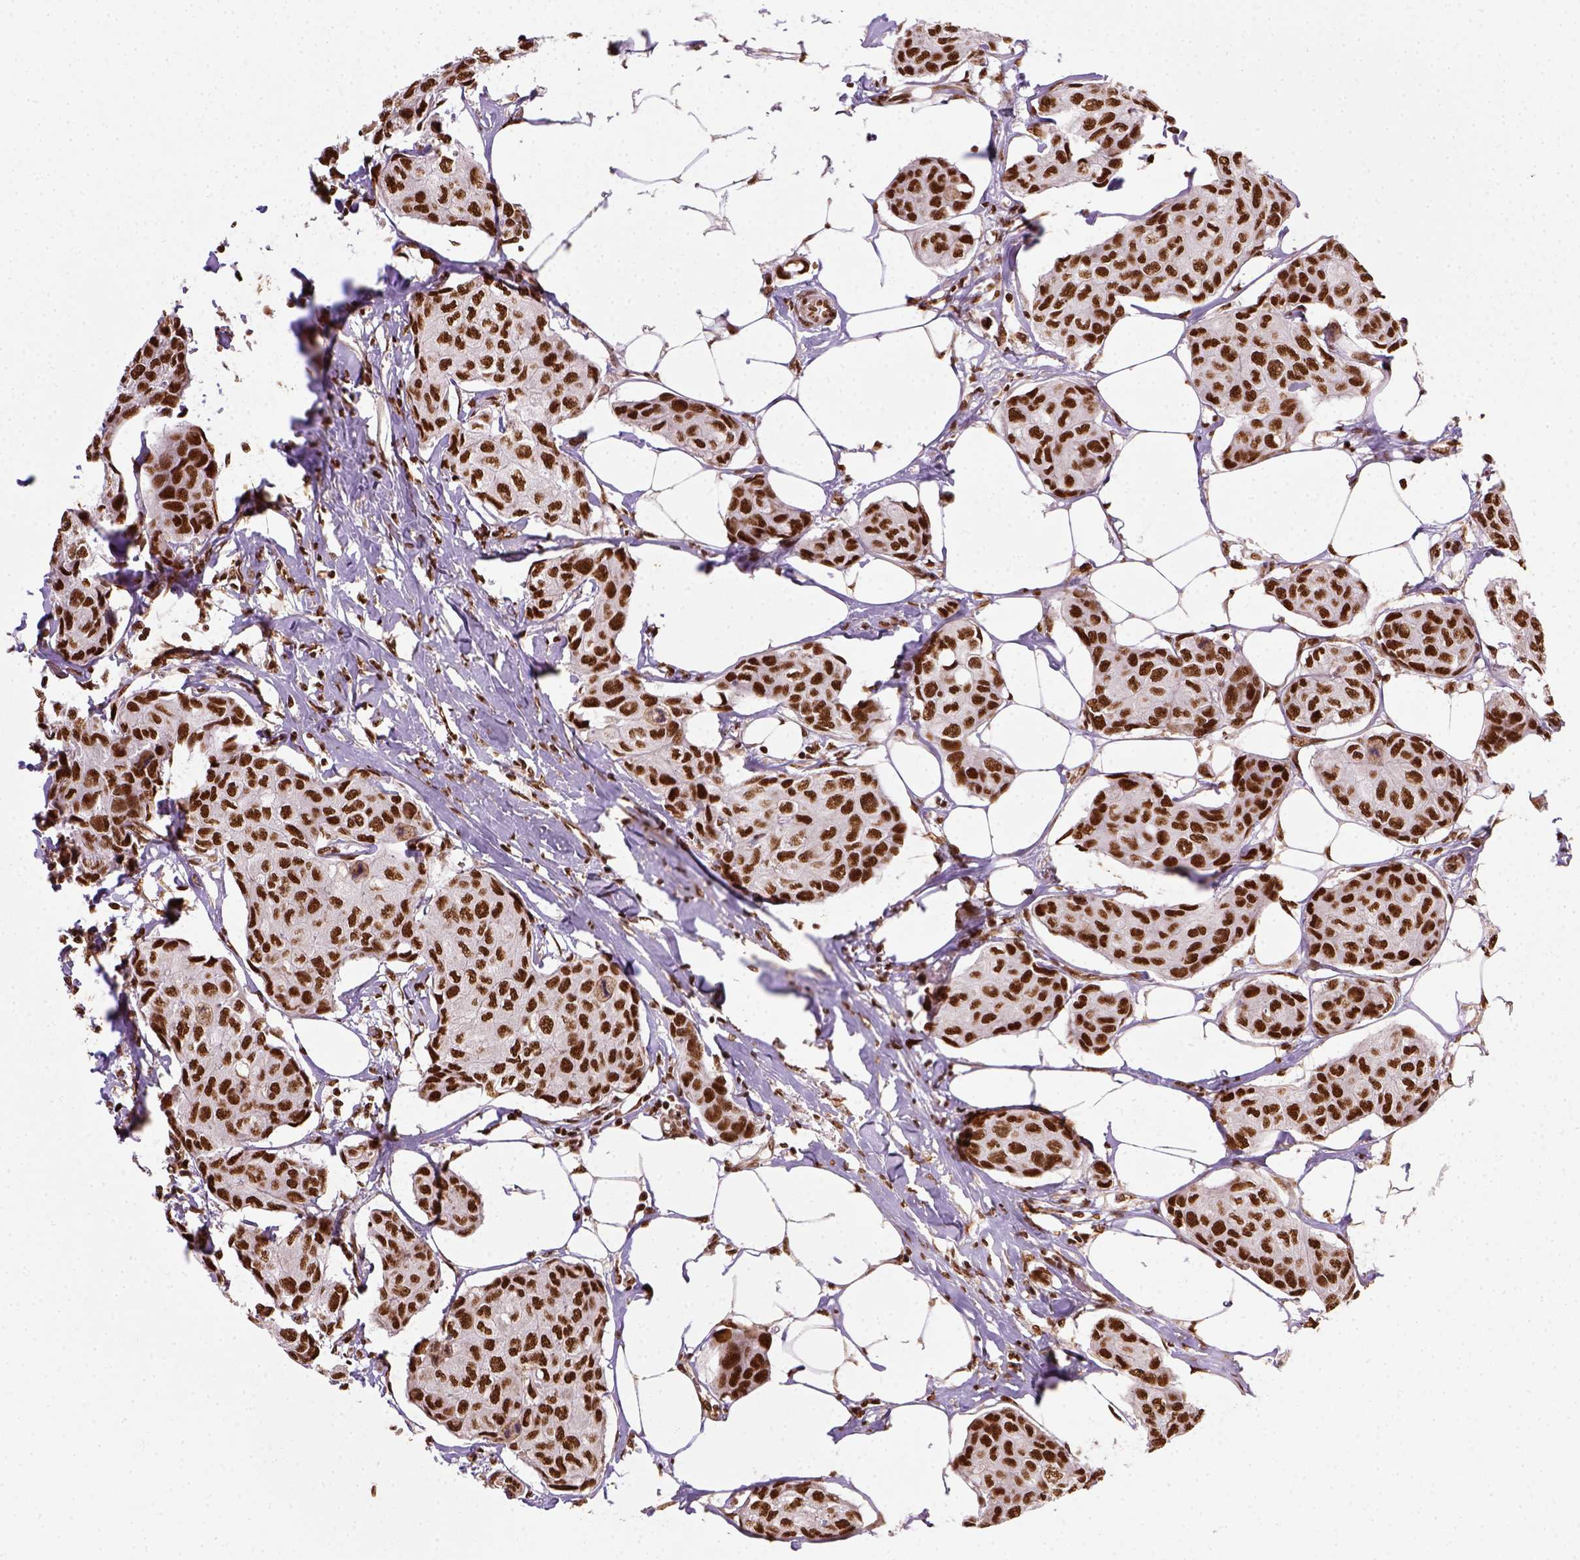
{"staining": {"intensity": "strong", "quantity": ">75%", "location": "nuclear"}, "tissue": "breast cancer", "cell_type": "Tumor cells", "image_type": "cancer", "snomed": [{"axis": "morphology", "description": "Duct carcinoma"}, {"axis": "topography", "description": "Breast"}], "caption": "There is high levels of strong nuclear staining in tumor cells of breast infiltrating ductal carcinoma, as demonstrated by immunohistochemical staining (brown color).", "gene": "CCAR1", "patient": {"sex": "female", "age": 80}}